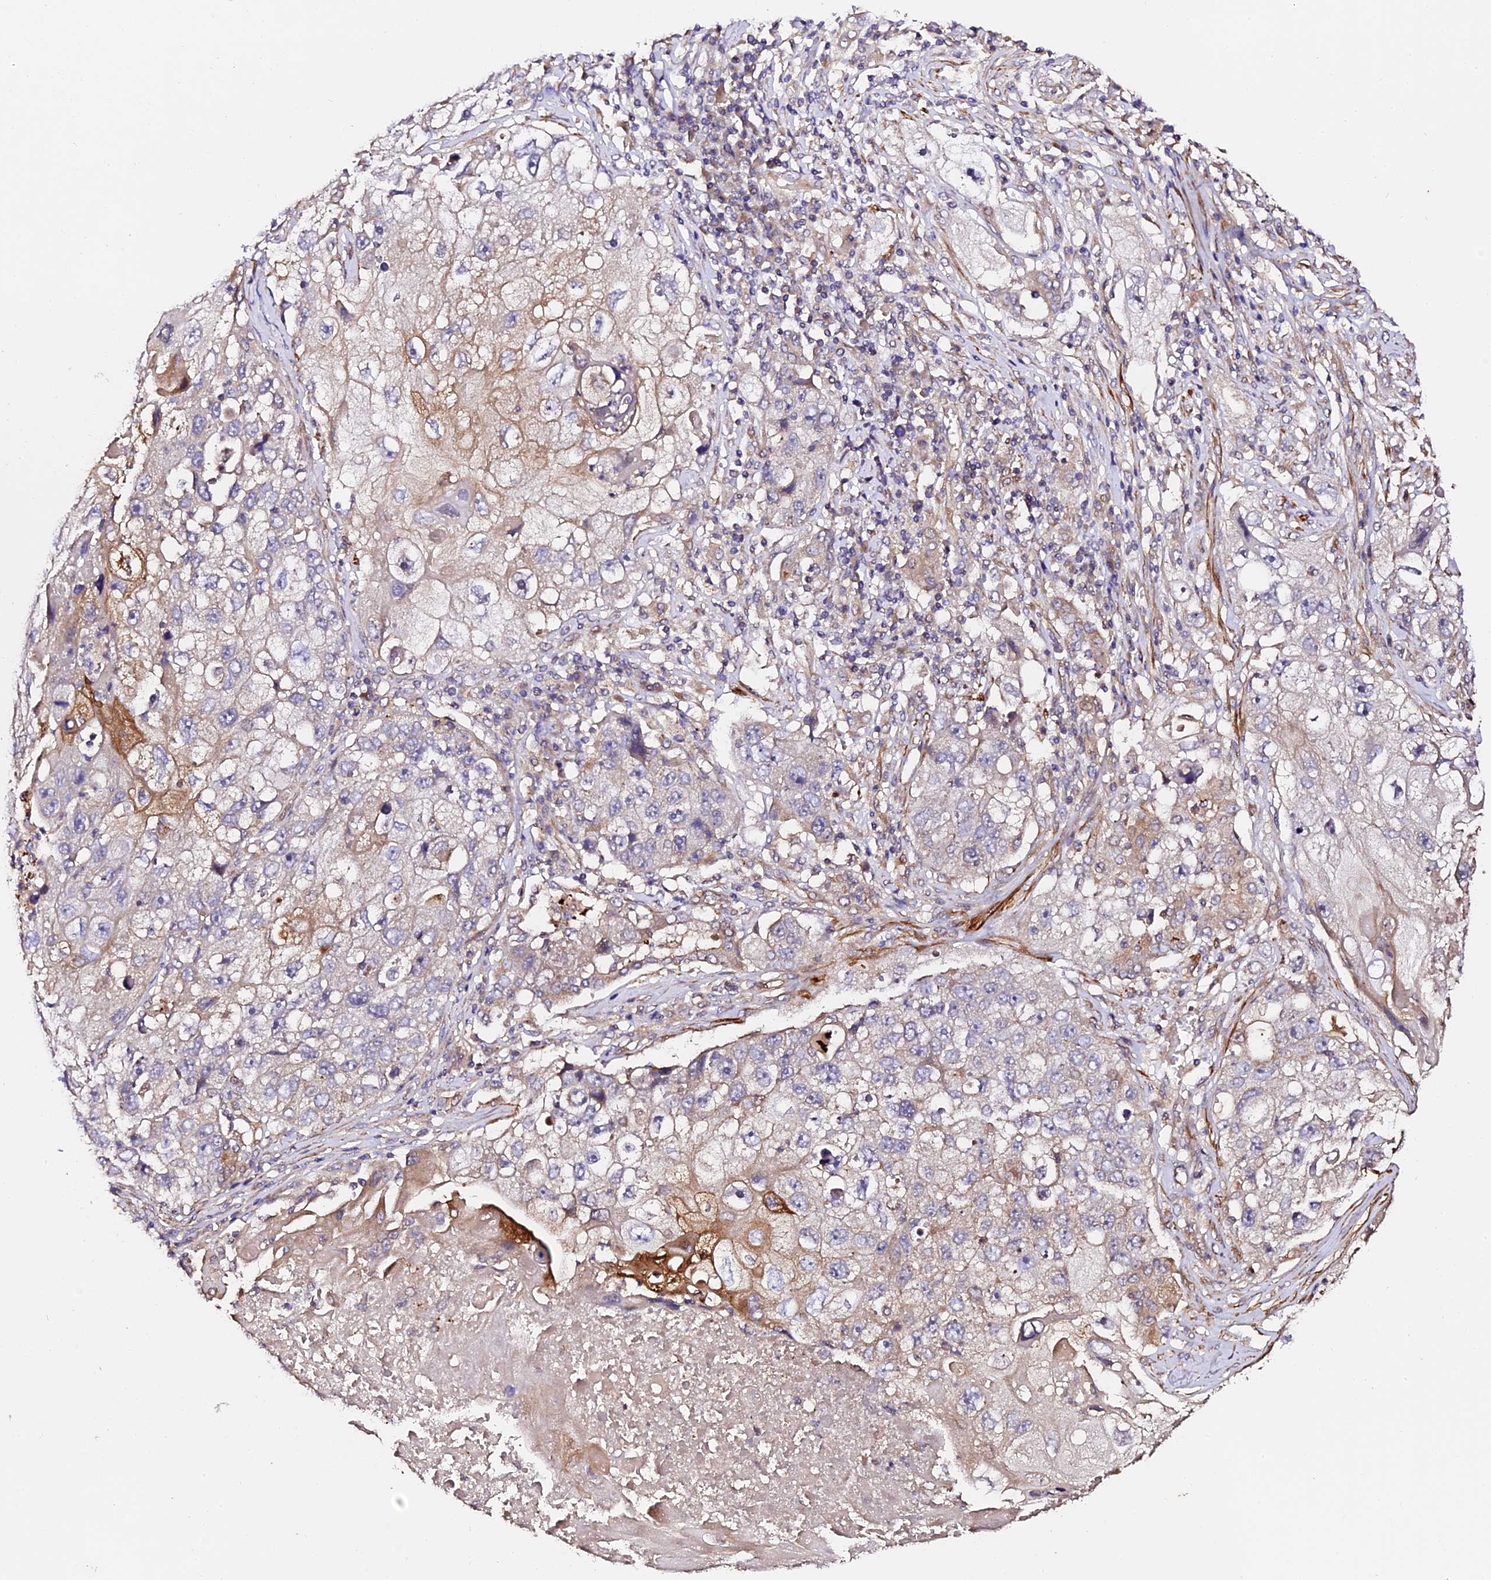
{"staining": {"intensity": "moderate", "quantity": "<25%", "location": "cytoplasmic/membranous"}, "tissue": "lung cancer", "cell_type": "Tumor cells", "image_type": "cancer", "snomed": [{"axis": "morphology", "description": "Squamous cell carcinoma, NOS"}, {"axis": "topography", "description": "Lung"}], "caption": "High-magnification brightfield microscopy of lung cancer stained with DAB (3,3'-diaminobenzidine) (brown) and counterstained with hematoxylin (blue). tumor cells exhibit moderate cytoplasmic/membranous expression is appreciated in about<25% of cells.", "gene": "TDO2", "patient": {"sex": "male", "age": 61}}